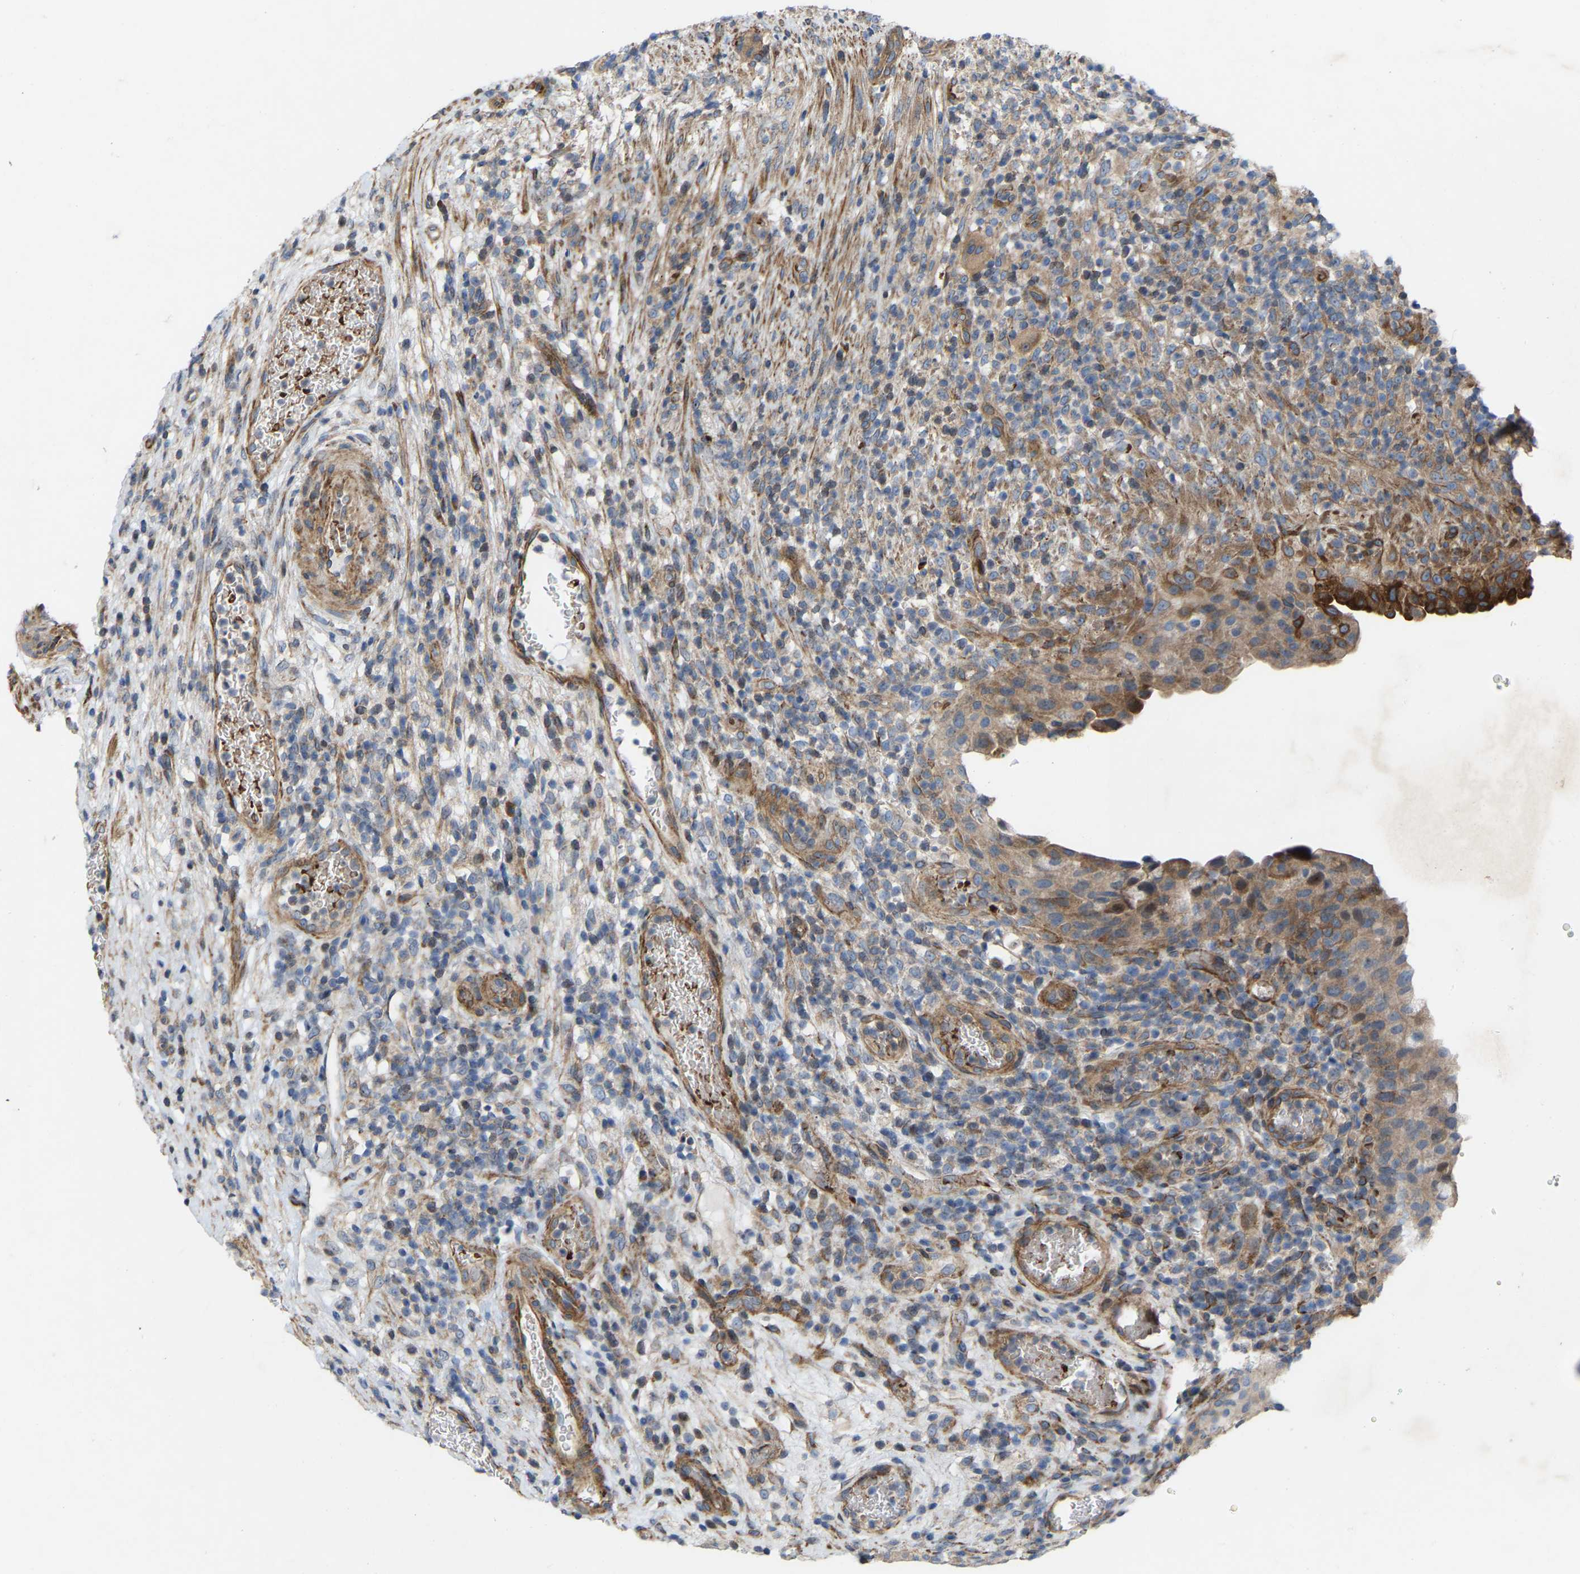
{"staining": {"intensity": "moderate", "quantity": ">75%", "location": "cytoplasmic/membranous"}, "tissue": "urothelial cancer", "cell_type": "Tumor cells", "image_type": "cancer", "snomed": [{"axis": "morphology", "description": "Urothelial carcinoma, Low grade"}, {"axis": "topography", "description": "Urinary bladder"}], "caption": "Moderate cytoplasmic/membranous expression is appreciated in approximately >75% of tumor cells in low-grade urothelial carcinoma.", "gene": "TOR1B", "patient": {"sex": "female", "age": 75}}